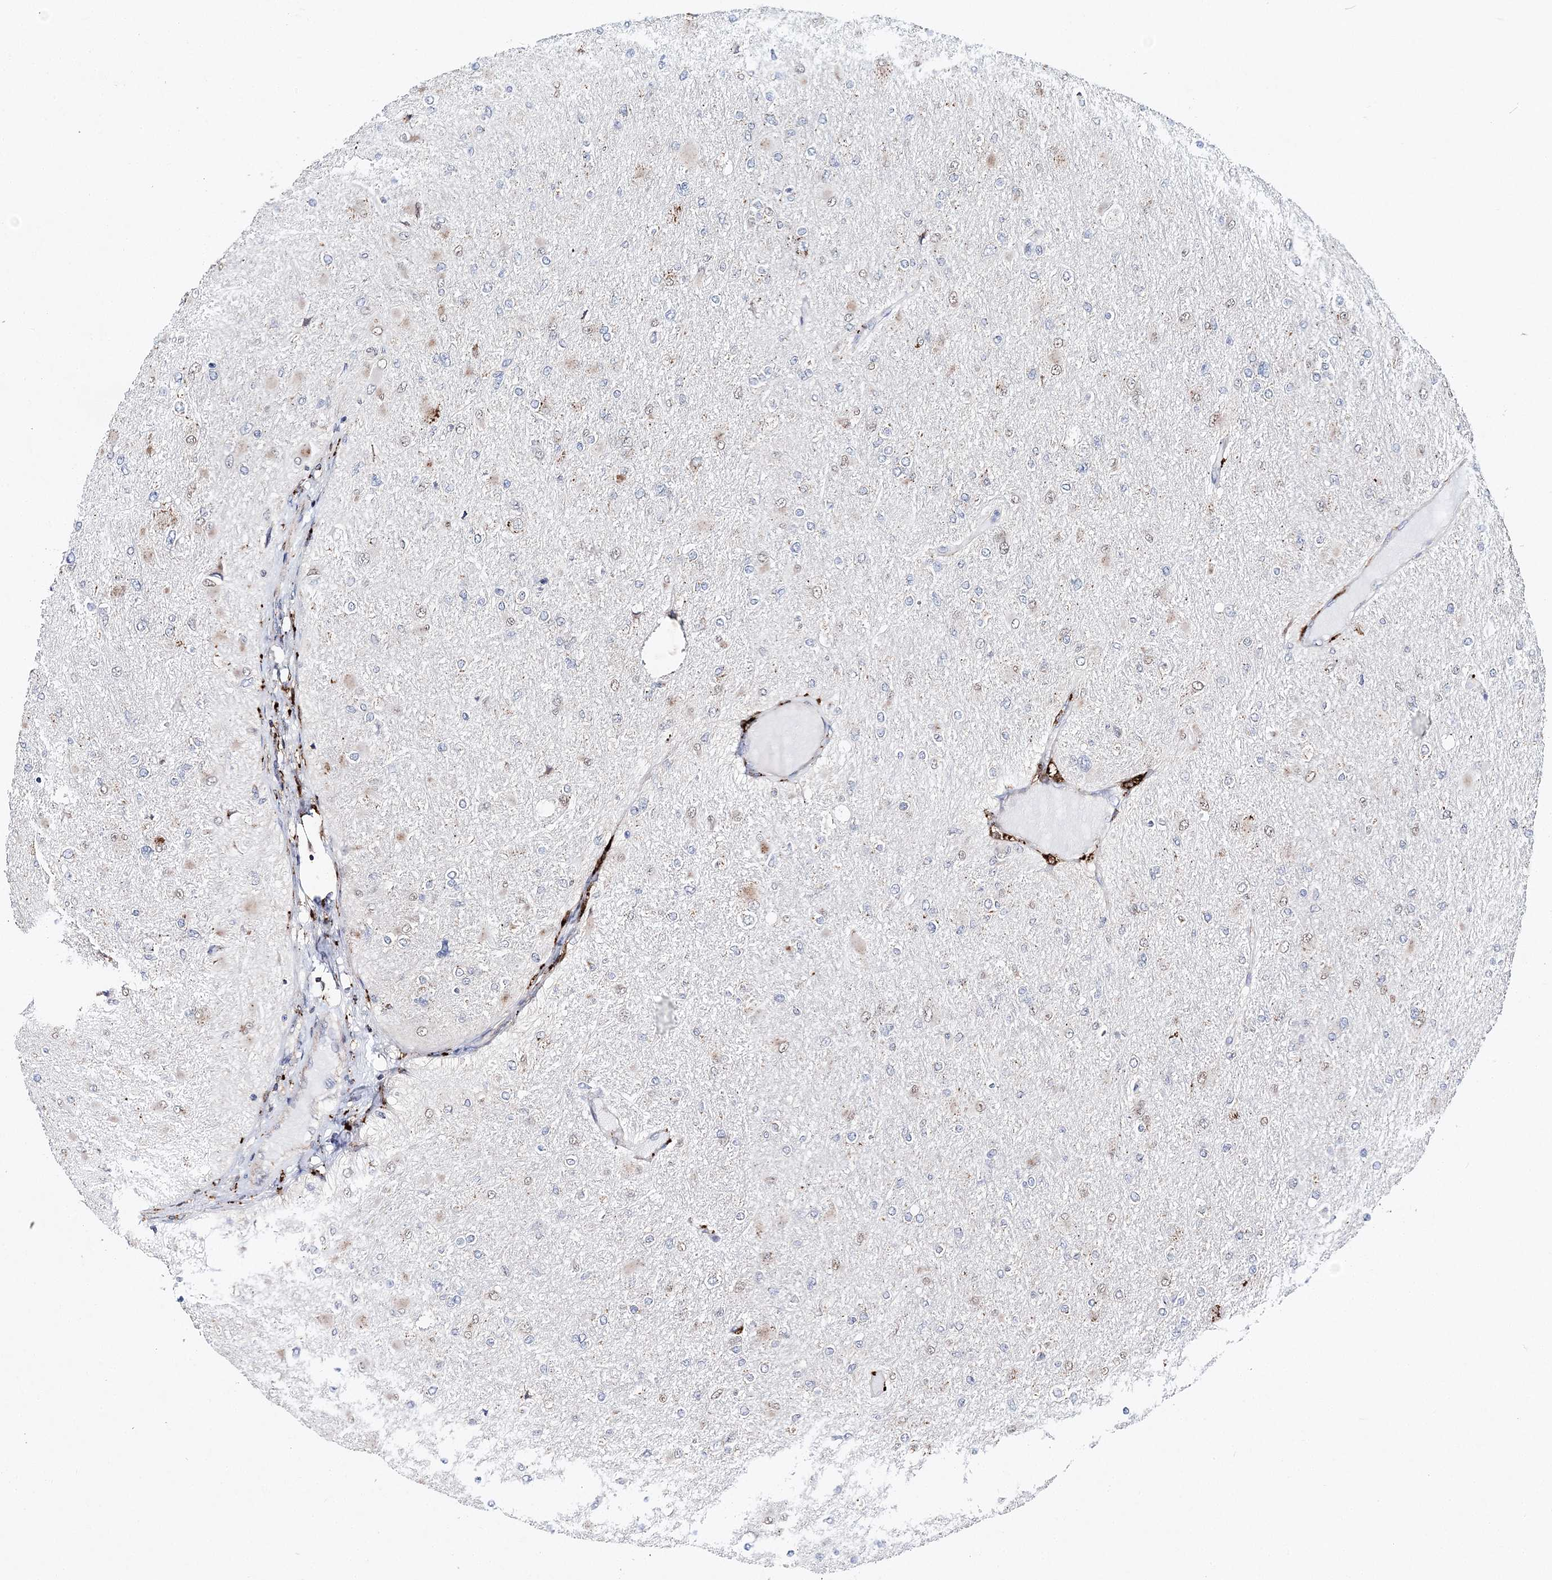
{"staining": {"intensity": "weak", "quantity": "25%-75%", "location": "cytoplasmic/membranous"}, "tissue": "glioma", "cell_type": "Tumor cells", "image_type": "cancer", "snomed": [{"axis": "morphology", "description": "Glioma, malignant, High grade"}, {"axis": "topography", "description": "Cerebral cortex"}], "caption": "Brown immunohistochemical staining in human glioma shows weak cytoplasmic/membranous staining in approximately 25%-75% of tumor cells. The protein of interest is shown in brown color, while the nuclei are stained blue.", "gene": "C3orf38", "patient": {"sex": "female", "age": 36}}